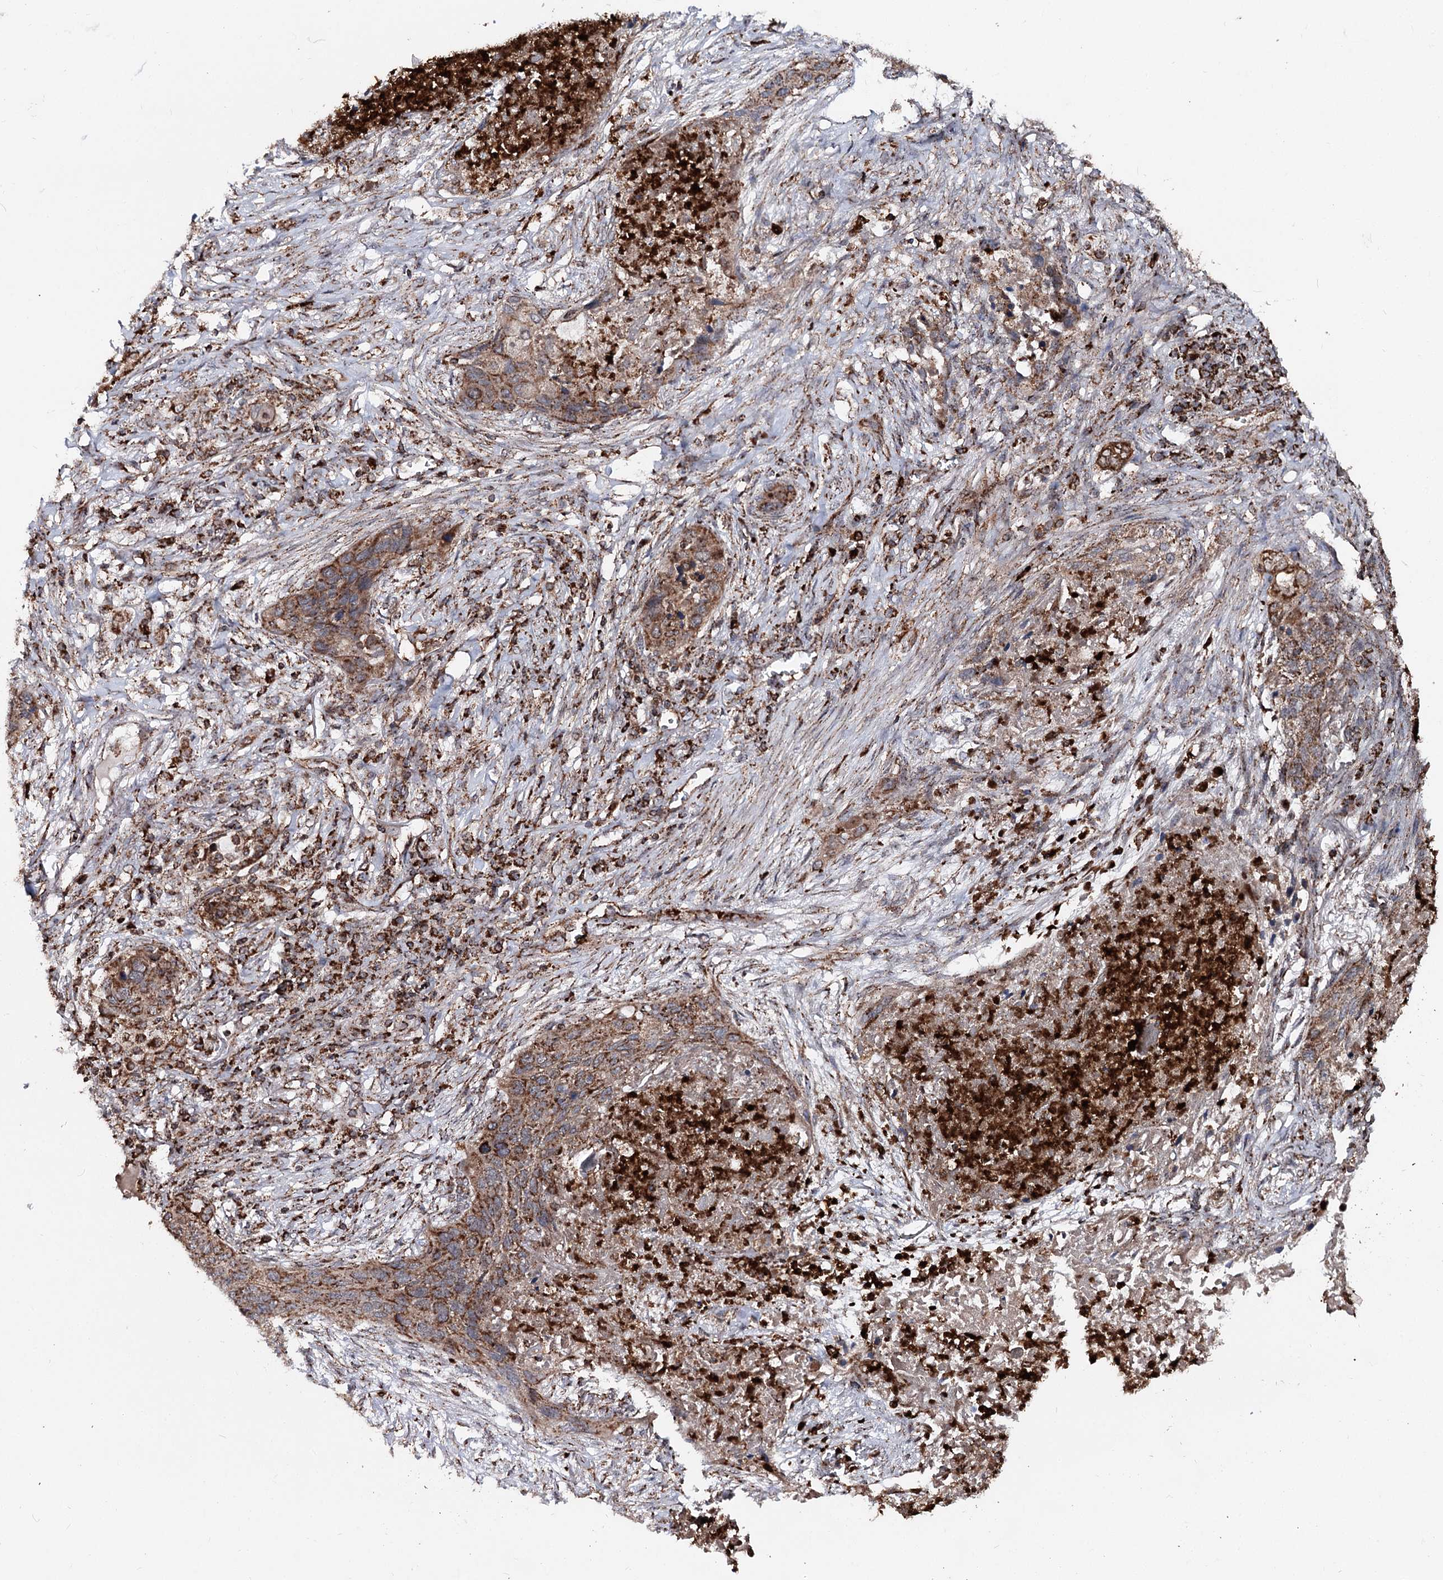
{"staining": {"intensity": "moderate", "quantity": ">75%", "location": "cytoplasmic/membranous"}, "tissue": "lung cancer", "cell_type": "Tumor cells", "image_type": "cancer", "snomed": [{"axis": "morphology", "description": "Squamous cell carcinoma, NOS"}, {"axis": "topography", "description": "Lung"}], "caption": "The micrograph demonstrates staining of lung cancer, revealing moderate cytoplasmic/membranous protein staining (brown color) within tumor cells.", "gene": "FGFR1OP2", "patient": {"sex": "female", "age": 63}}